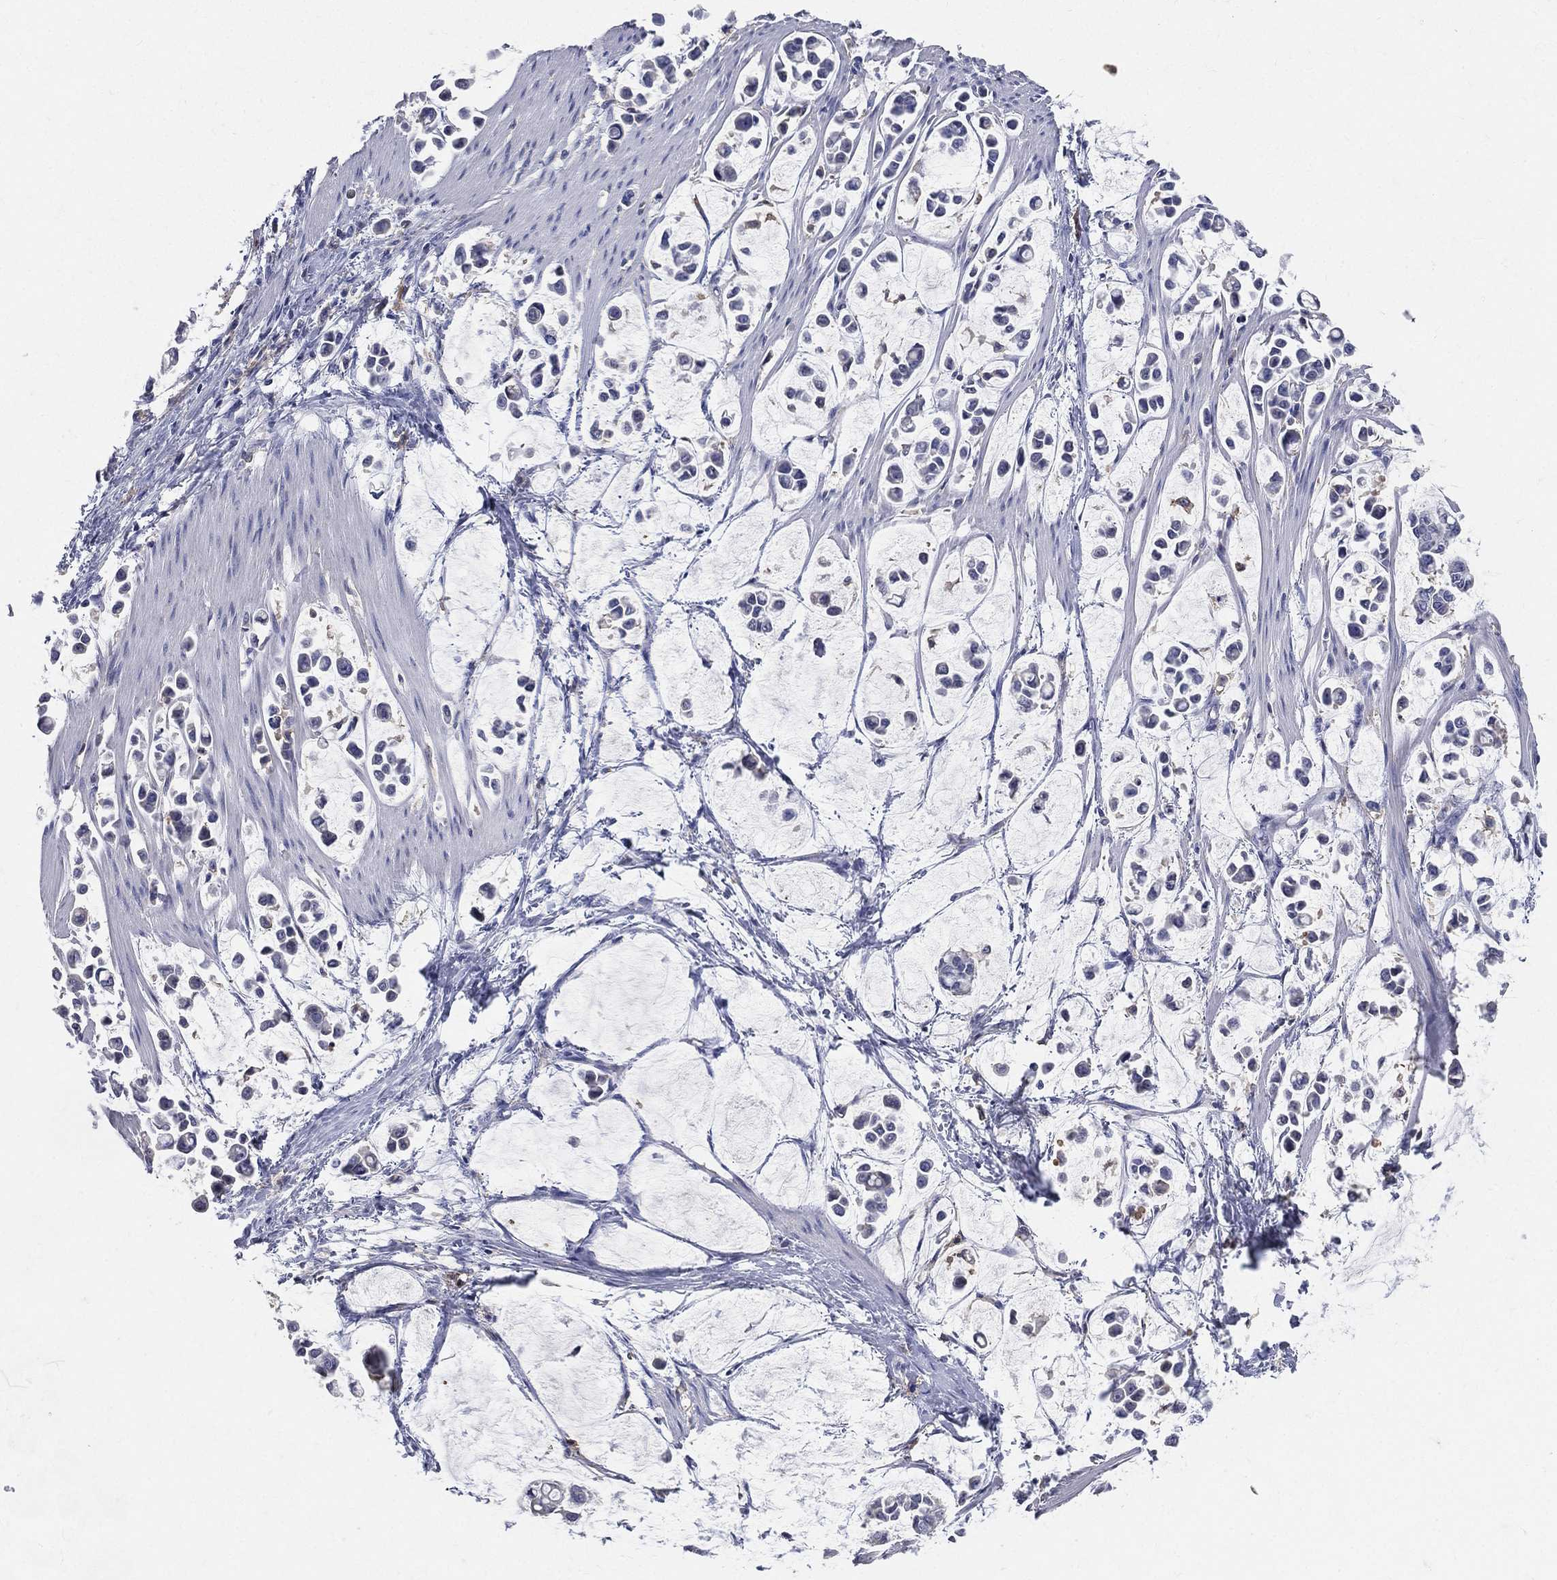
{"staining": {"intensity": "negative", "quantity": "none", "location": "none"}, "tissue": "stomach cancer", "cell_type": "Tumor cells", "image_type": "cancer", "snomed": [{"axis": "morphology", "description": "Adenocarcinoma, NOS"}, {"axis": "topography", "description": "Stomach"}], "caption": "Adenocarcinoma (stomach) was stained to show a protein in brown. There is no significant positivity in tumor cells.", "gene": "CD33", "patient": {"sex": "male", "age": 82}}